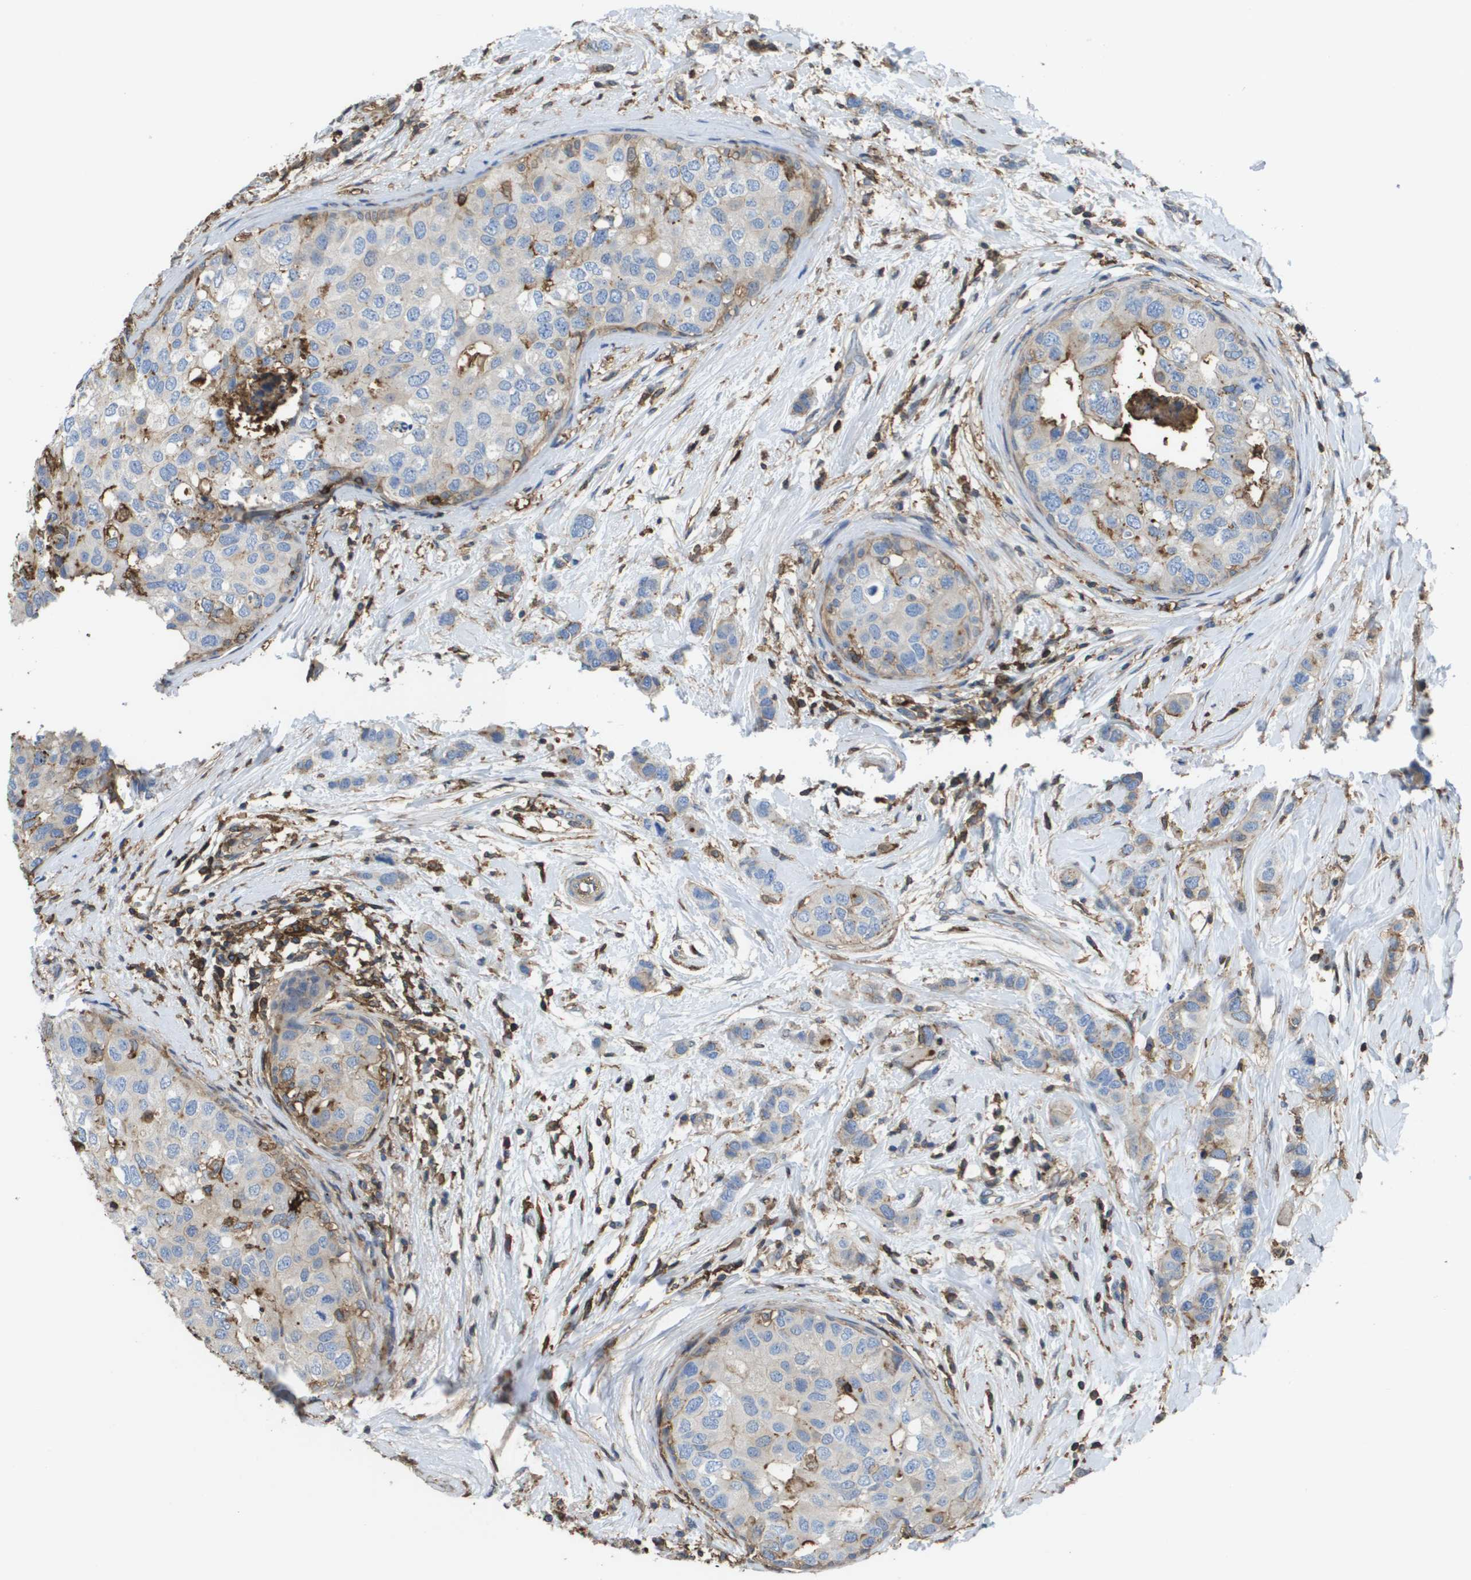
{"staining": {"intensity": "weak", "quantity": "<25%", "location": "cytoplasmic/membranous"}, "tissue": "breast cancer", "cell_type": "Tumor cells", "image_type": "cancer", "snomed": [{"axis": "morphology", "description": "Duct carcinoma"}, {"axis": "topography", "description": "Breast"}], "caption": "A histopathology image of breast cancer (intraductal carcinoma) stained for a protein demonstrates no brown staining in tumor cells. Brightfield microscopy of immunohistochemistry (IHC) stained with DAB (3,3'-diaminobenzidine) (brown) and hematoxylin (blue), captured at high magnification.", "gene": "PASK", "patient": {"sex": "female", "age": 50}}